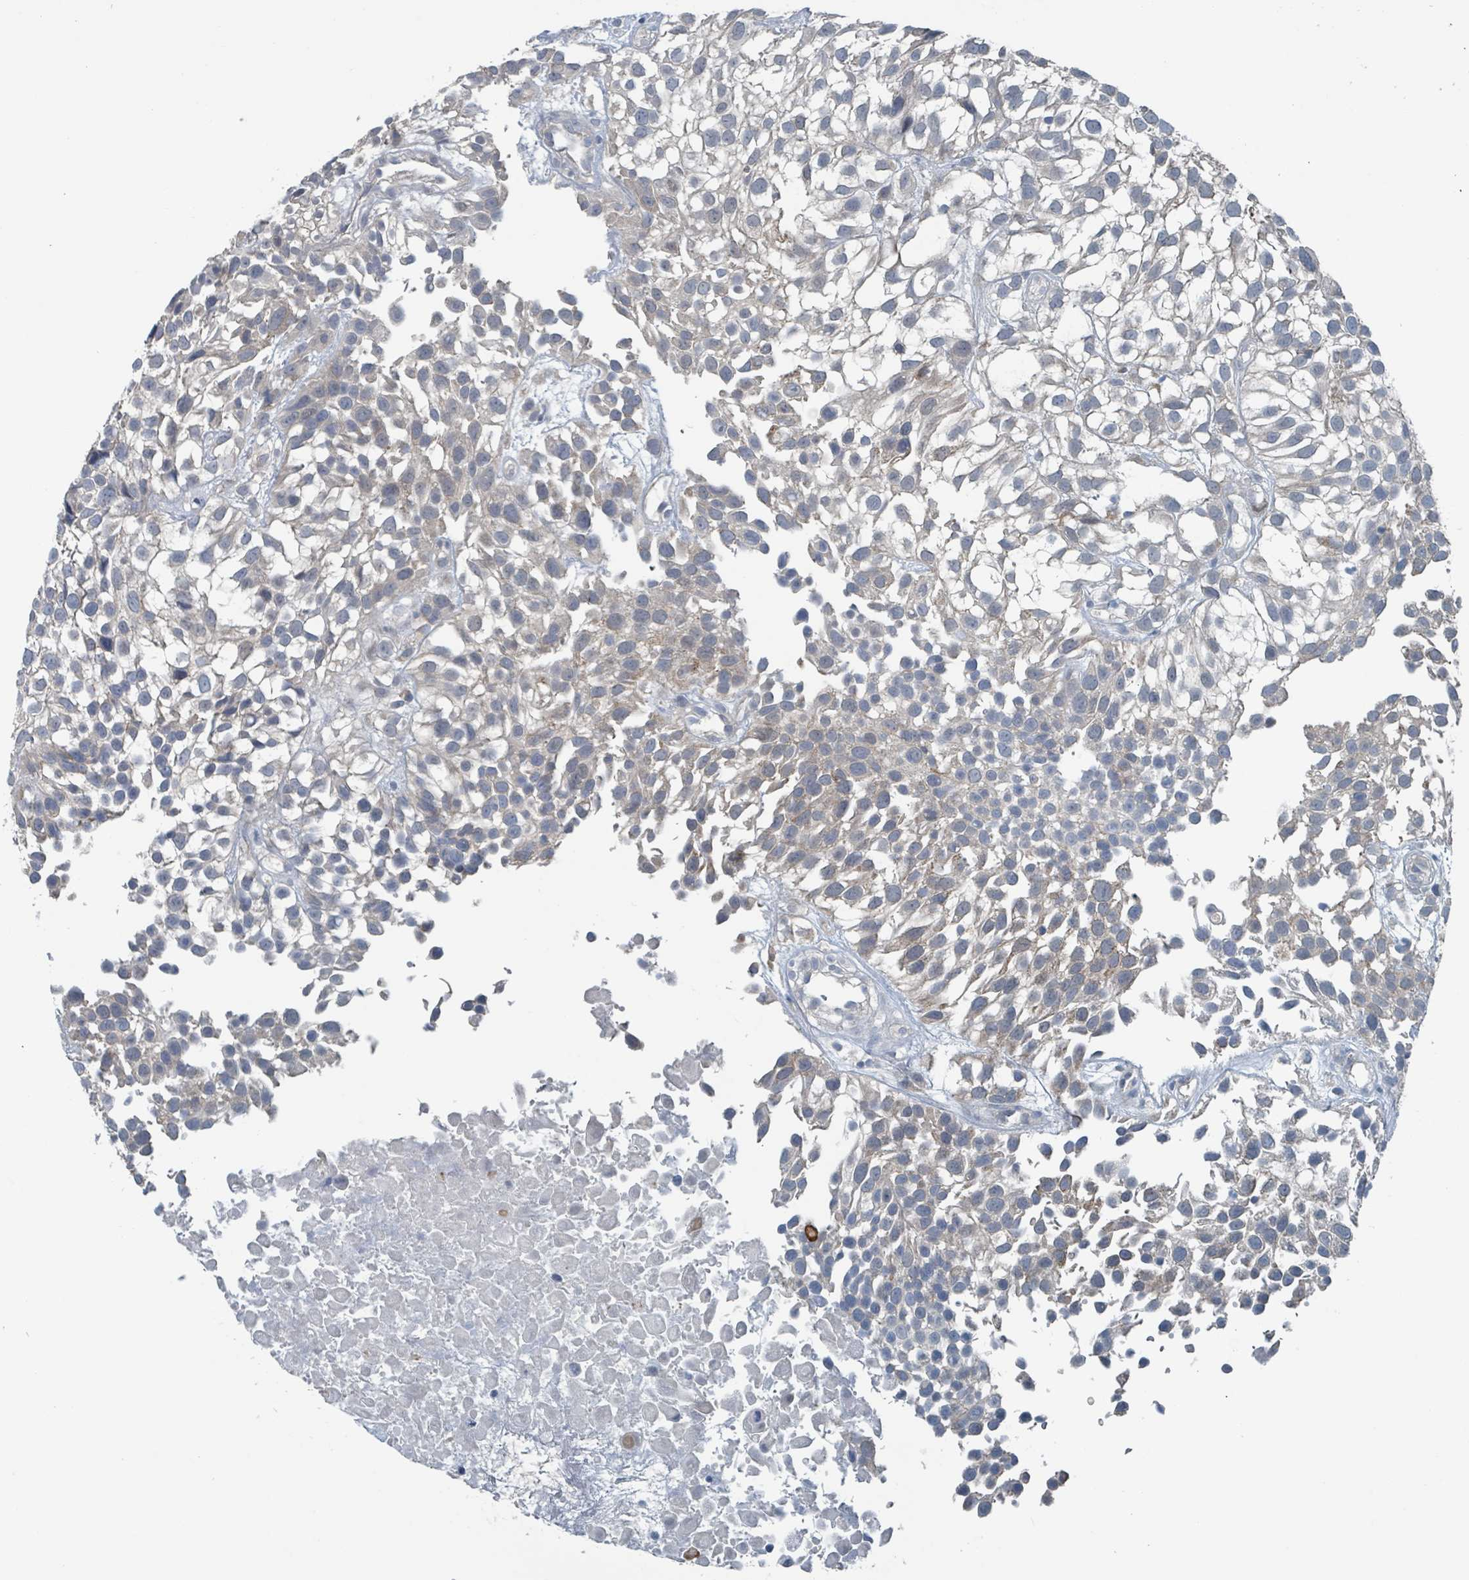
{"staining": {"intensity": "negative", "quantity": "none", "location": "none"}, "tissue": "urothelial cancer", "cell_type": "Tumor cells", "image_type": "cancer", "snomed": [{"axis": "morphology", "description": "Urothelial carcinoma, High grade"}, {"axis": "topography", "description": "Urinary bladder"}], "caption": "This is an immunohistochemistry histopathology image of high-grade urothelial carcinoma. There is no expression in tumor cells.", "gene": "ACBD4", "patient": {"sex": "male", "age": 56}}